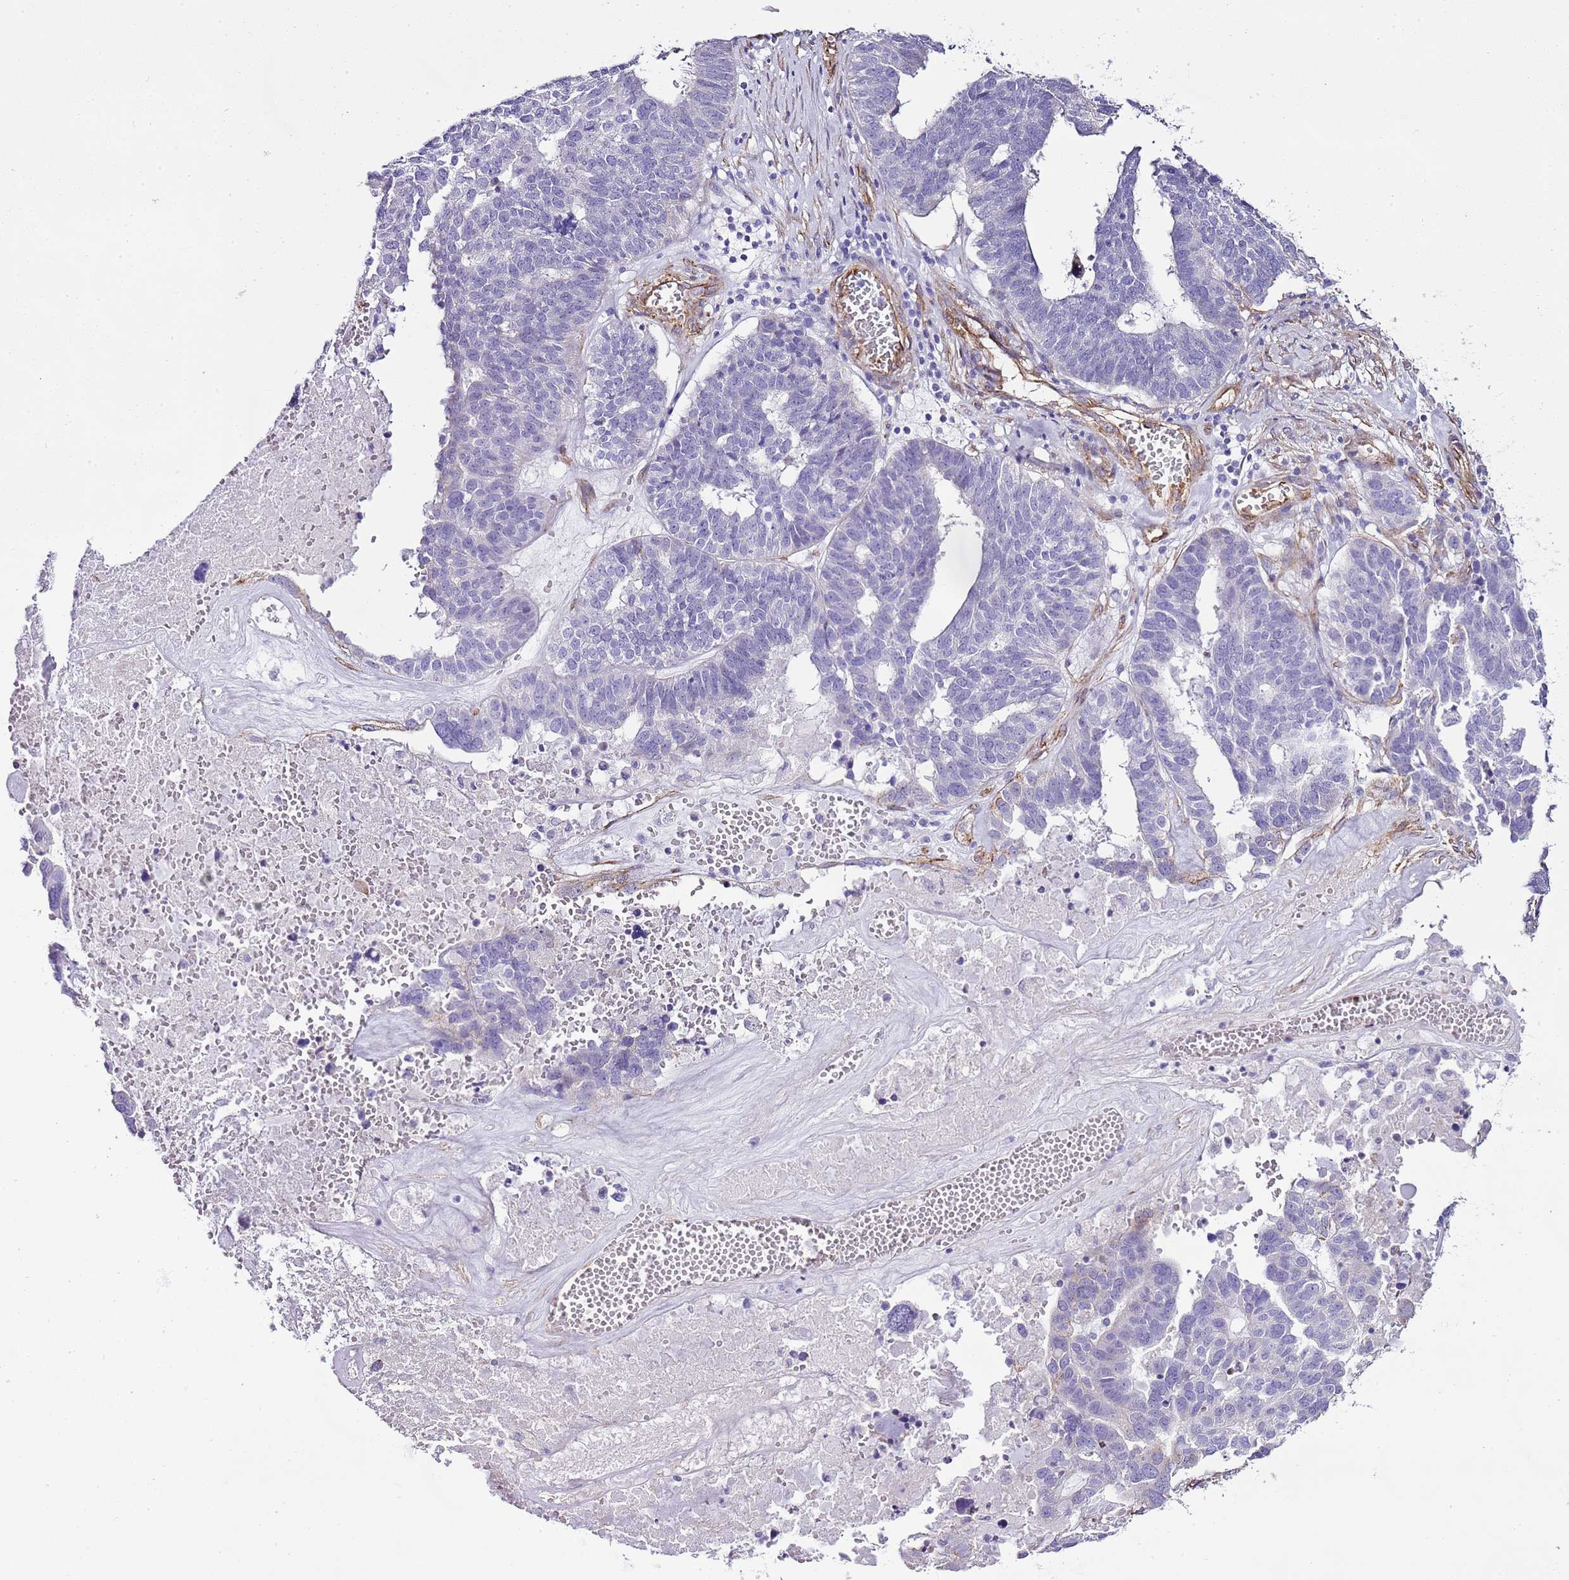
{"staining": {"intensity": "negative", "quantity": "none", "location": "none"}, "tissue": "ovarian cancer", "cell_type": "Tumor cells", "image_type": "cancer", "snomed": [{"axis": "morphology", "description": "Cystadenocarcinoma, serous, NOS"}, {"axis": "topography", "description": "Ovary"}], "caption": "A micrograph of human serous cystadenocarcinoma (ovarian) is negative for staining in tumor cells.", "gene": "CTDSPL", "patient": {"sex": "female", "age": 59}}